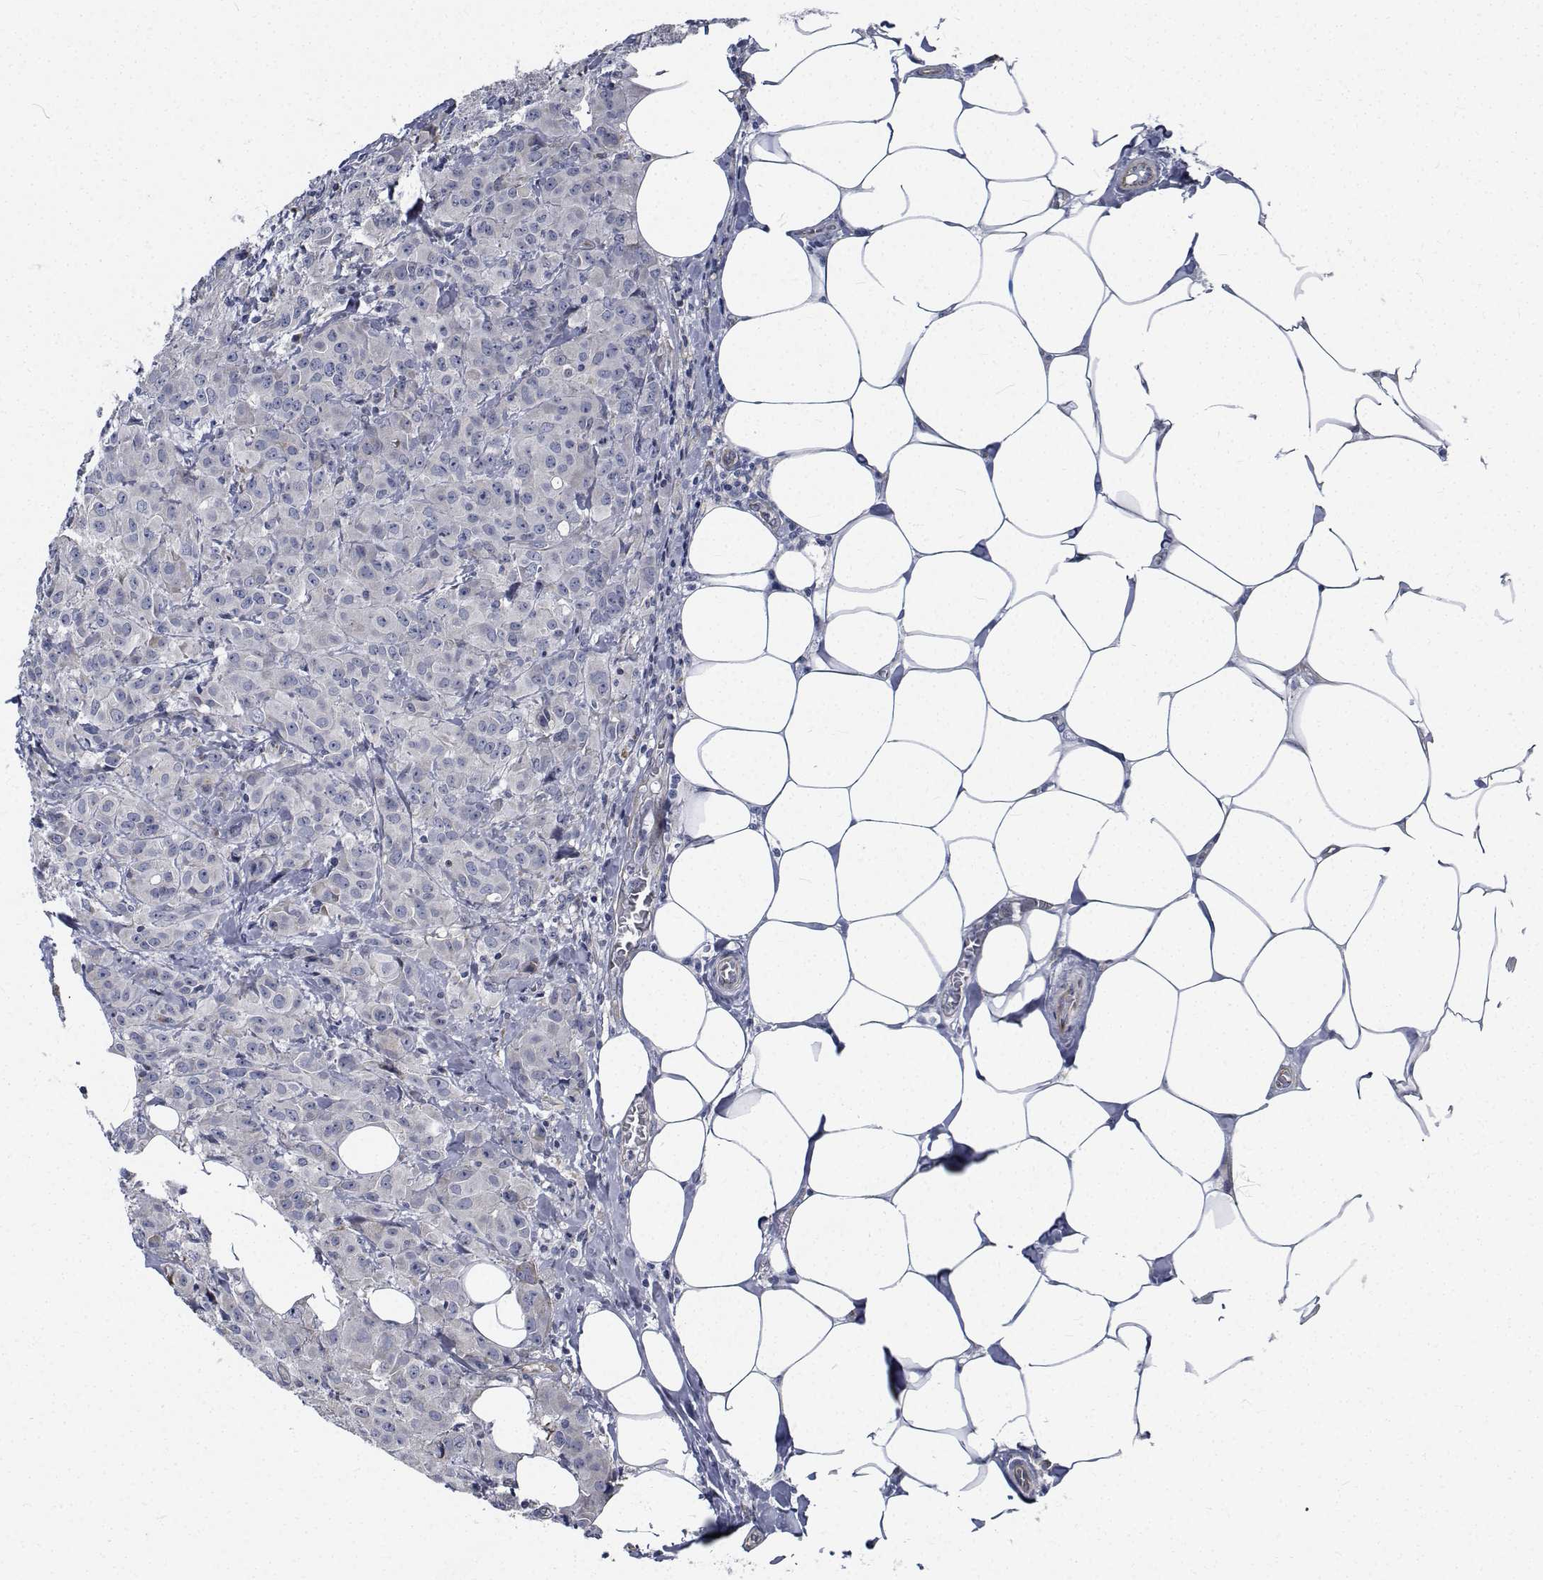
{"staining": {"intensity": "negative", "quantity": "none", "location": "none"}, "tissue": "breast cancer", "cell_type": "Tumor cells", "image_type": "cancer", "snomed": [{"axis": "morphology", "description": "Normal tissue, NOS"}, {"axis": "morphology", "description": "Duct carcinoma"}, {"axis": "topography", "description": "Breast"}], "caption": "Immunohistochemical staining of human breast infiltrating ductal carcinoma reveals no significant expression in tumor cells. (DAB (3,3'-diaminobenzidine) immunohistochemistry, high magnification).", "gene": "TTBK1", "patient": {"sex": "female", "age": 43}}